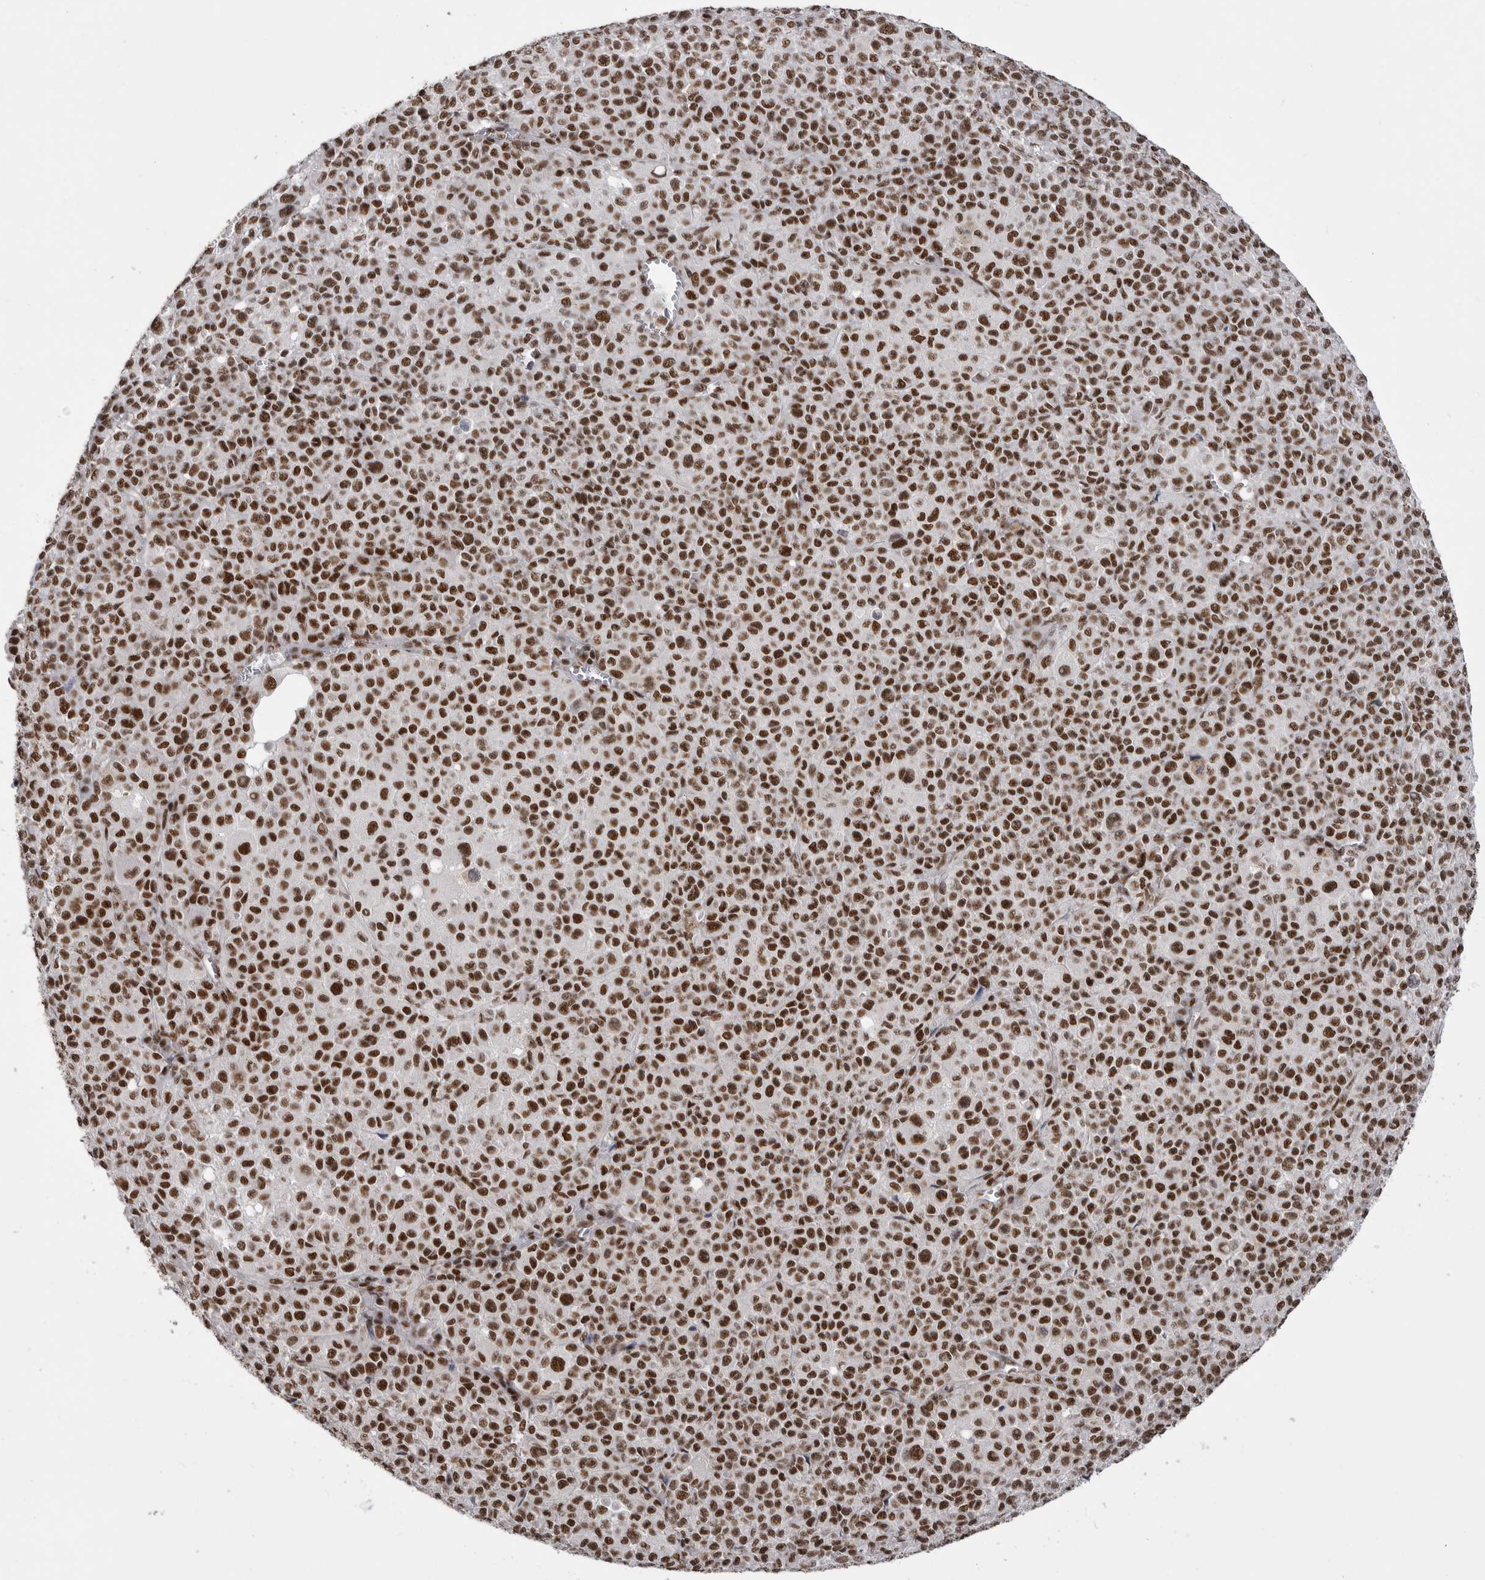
{"staining": {"intensity": "strong", "quantity": ">75%", "location": "nuclear"}, "tissue": "melanoma", "cell_type": "Tumor cells", "image_type": "cancer", "snomed": [{"axis": "morphology", "description": "Malignant melanoma, Metastatic site"}, {"axis": "topography", "description": "Skin"}], "caption": "DAB (3,3'-diaminobenzidine) immunohistochemical staining of malignant melanoma (metastatic site) displays strong nuclear protein expression in about >75% of tumor cells.", "gene": "PPP1R8", "patient": {"sex": "female", "age": 74}}